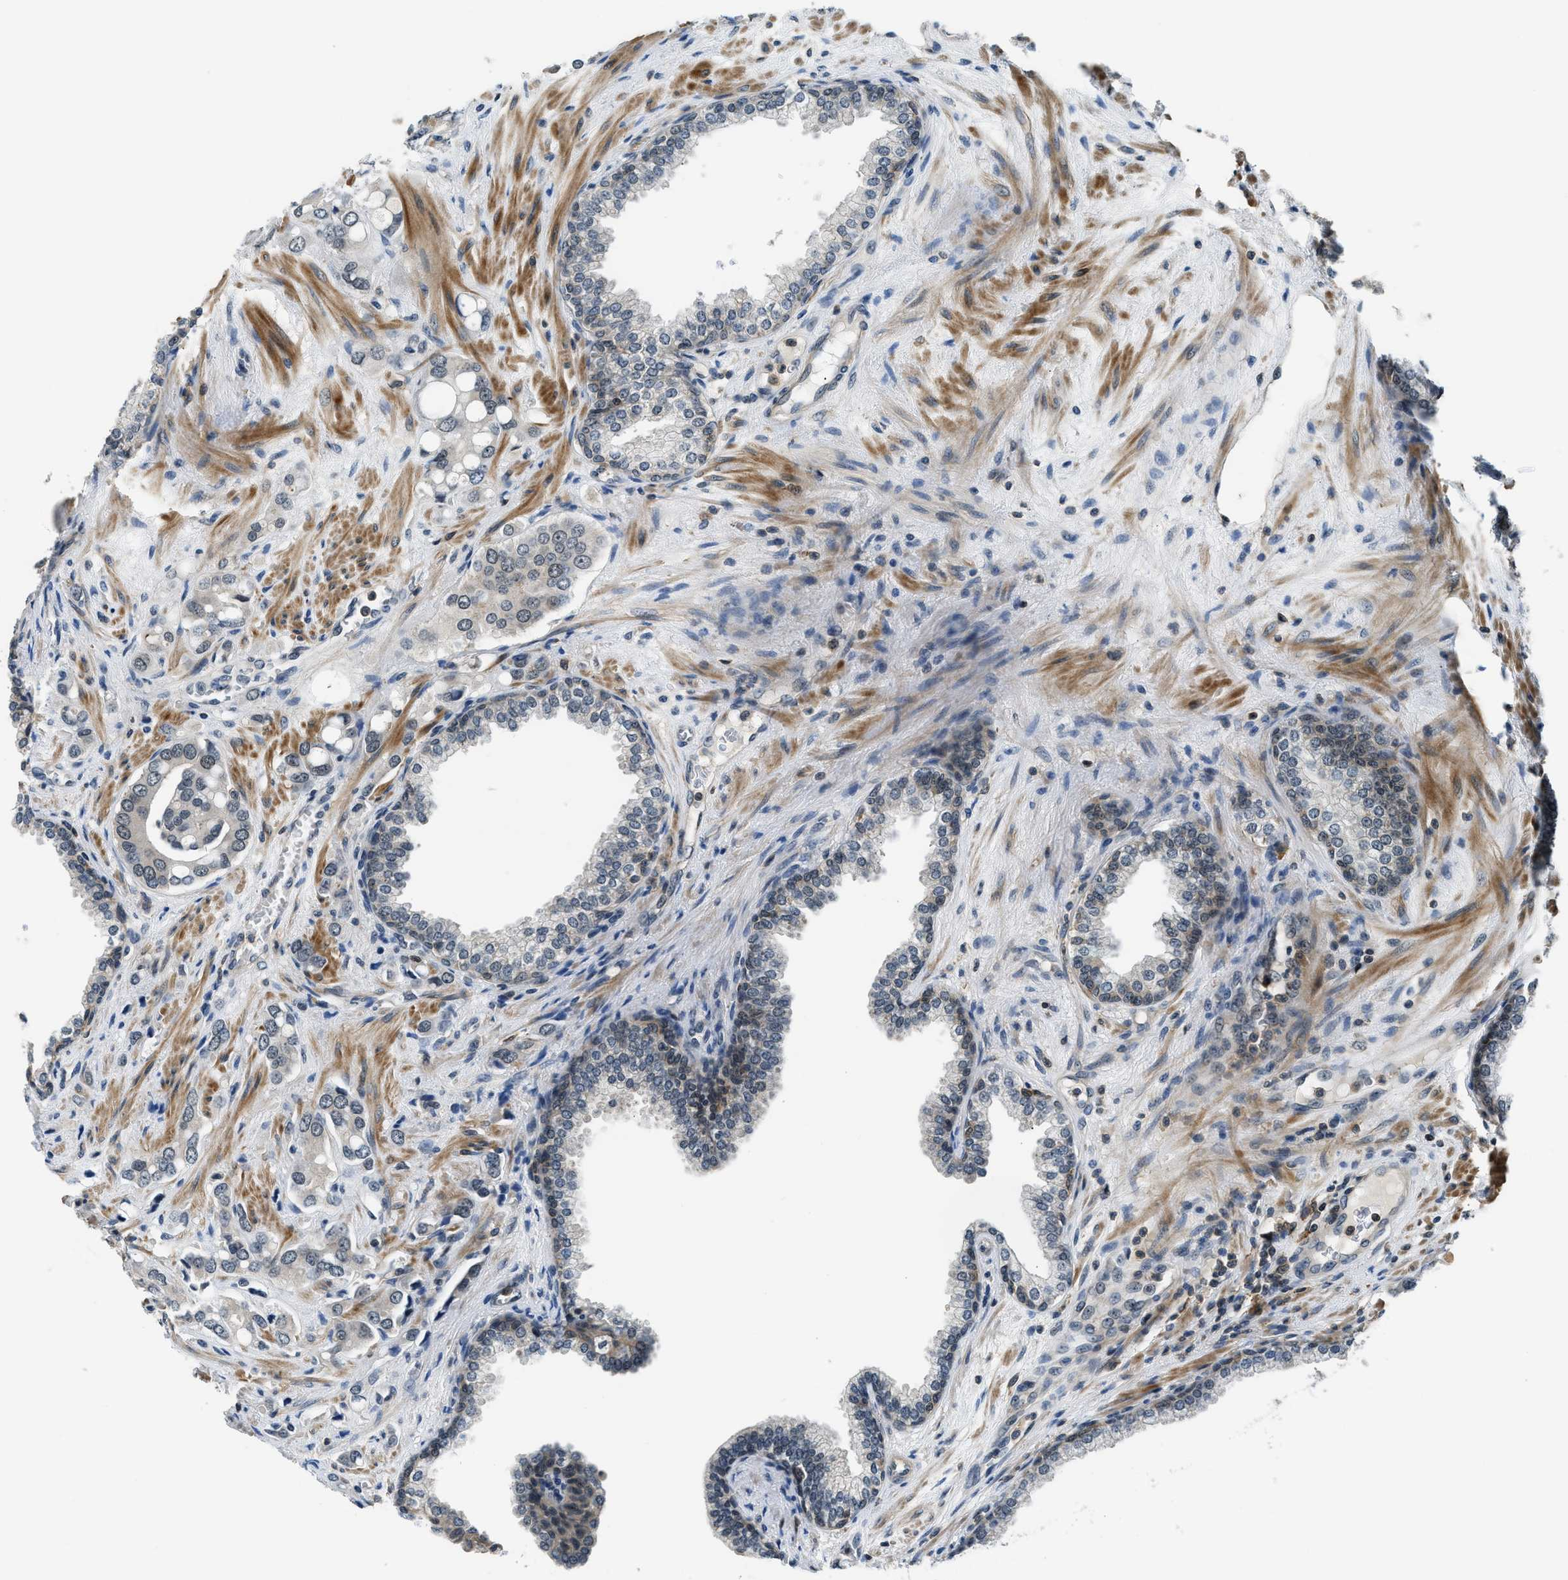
{"staining": {"intensity": "negative", "quantity": "none", "location": "none"}, "tissue": "prostate cancer", "cell_type": "Tumor cells", "image_type": "cancer", "snomed": [{"axis": "morphology", "description": "Adenocarcinoma, High grade"}, {"axis": "topography", "description": "Prostate"}], "caption": "IHC micrograph of human high-grade adenocarcinoma (prostate) stained for a protein (brown), which reveals no positivity in tumor cells. (Stains: DAB immunohistochemistry (IHC) with hematoxylin counter stain, Microscopy: brightfield microscopy at high magnification).", "gene": "MTMR1", "patient": {"sex": "male", "age": 52}}